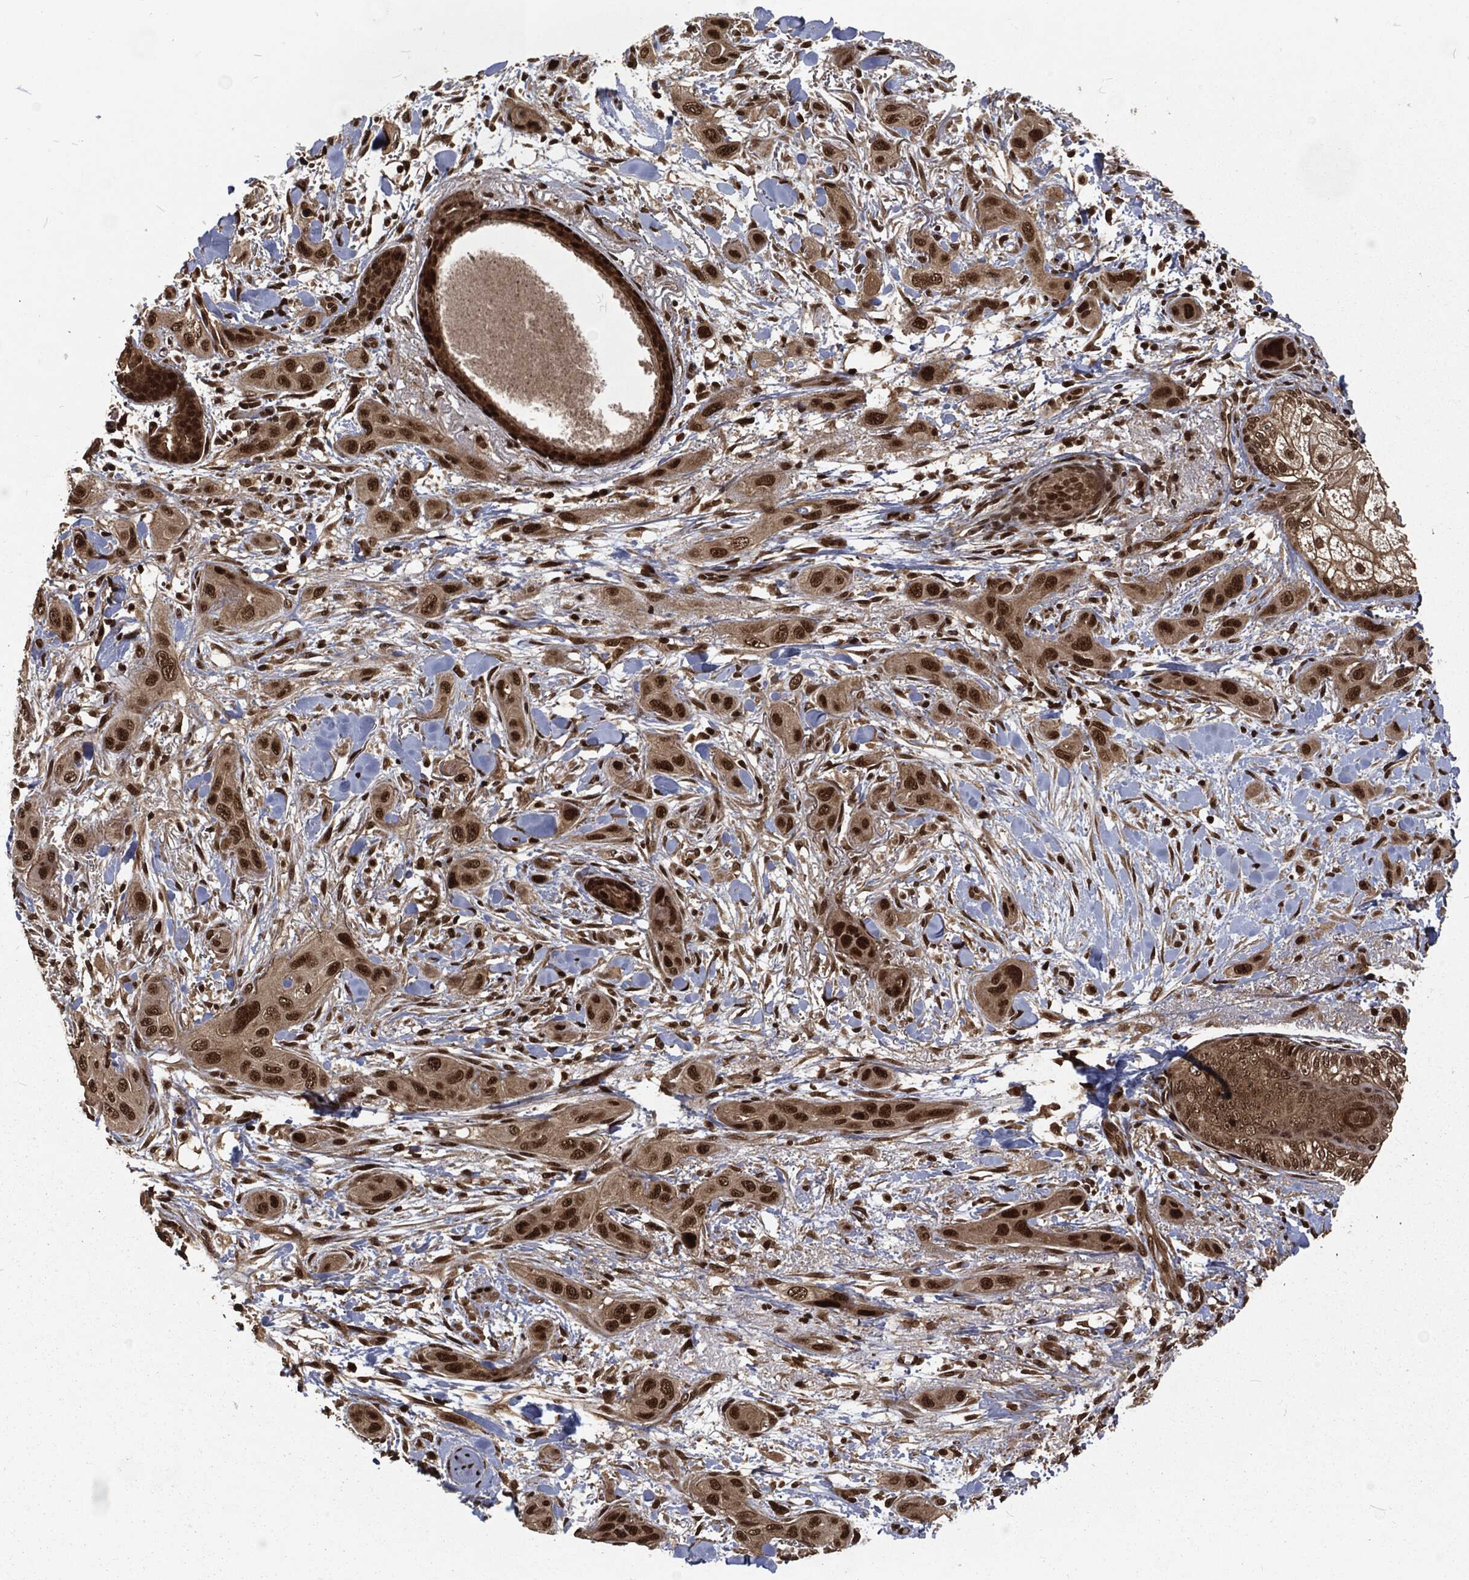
{"staining": {"intensity": "strong", "quantity": ">75%", "location": "nuclear"}, "tissue": "skin cancer", "cell_type": "Tumor cells", "image_type": "cancer", "snomed": [{"axis": "morphology", "description": "Squamous cell carcinoma, NOS"}, {"axis": "topography", "description": "Skin"}], "caption": "Protein expression analysis of human skin cancer reveals strong nuclear positivity in about >75% of tumor cells. (DAB (3,3'-diaminobenzidine) = brown stain, brightfield microscopy at high magnification).", "gene": "NGRN", "patient": {"sex": "male", "age": 78}}